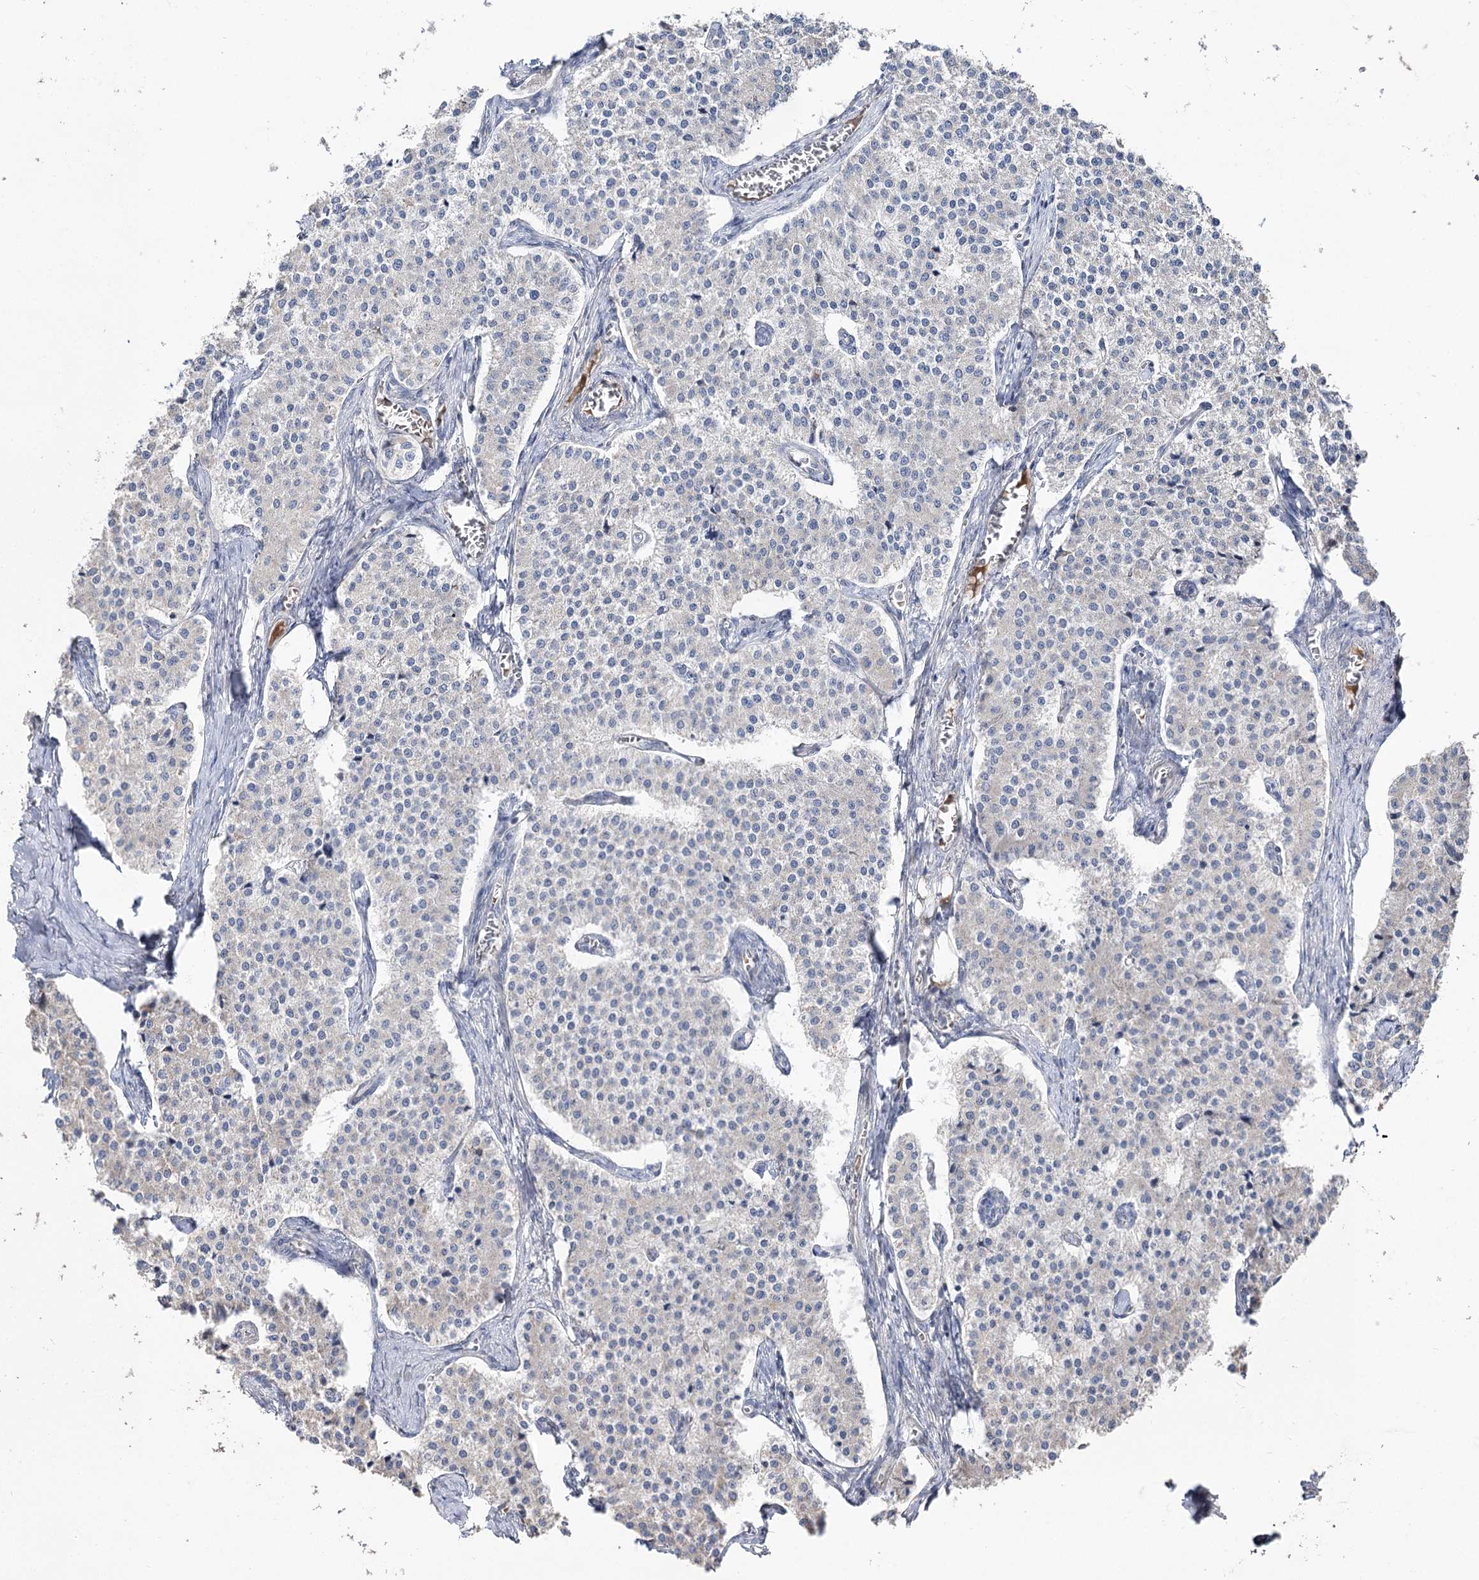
{"staining": {"intensity": "negative", "quantity": "none", "location": "none"}, "tissue": "carcinoid", "cell_type": "Tumor cells", "image_type": "cancer", "snomed": [{"axis": "morphology", "description": "Carcinoid, malignant, NOS"}, {"axis": "topography", "description": "Colon"}], "caption": "The image shows no significant expression in tumor cells of carcinoid.", "gene": "RUFY4", "patient": {"sex": "female", "age": 52}}